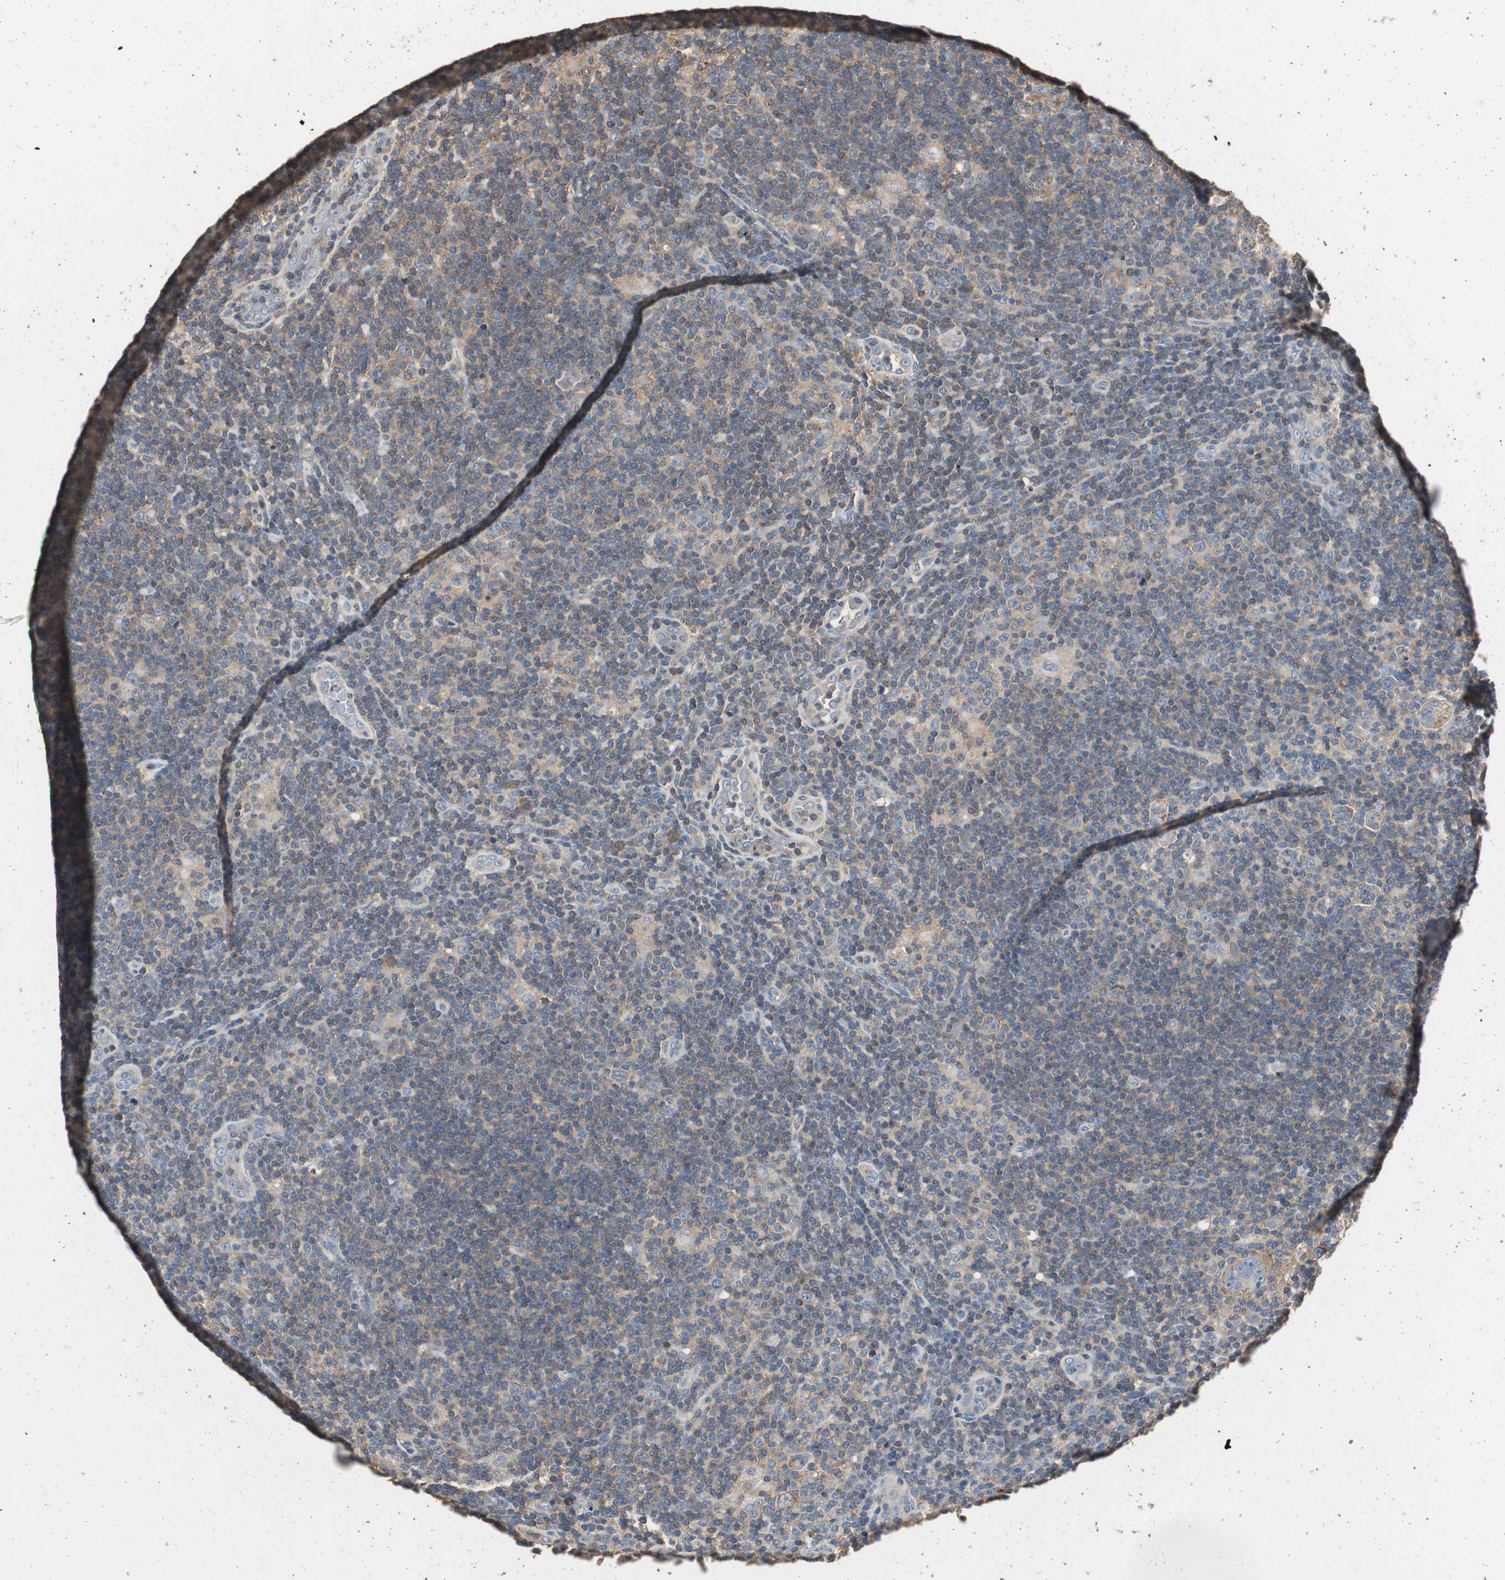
{"staining": {"intensity": "weak", "quantity": "25%-75%", "location": "cytoplasmic/membranous"}, "tissue": "lymphoma", "cell_type": "Tumor cells", "image_type": "cancer", "snomed": [{"axis": "morphology", "description": "Hodgkin's disease, NOS"}, {"axis": "topography", "description": "Lymph node"}], "caption": "Immunohistochemistry (DAB (3,3'-diaminobenzidine)) staining of human Hodgkin's disease reveals weak cytoplasmic/membranous protein expression in approximately 25%-75% of tumor cells.", "gene": "TNFRSF14", "patient": {"sex": "female", "age": 57}}